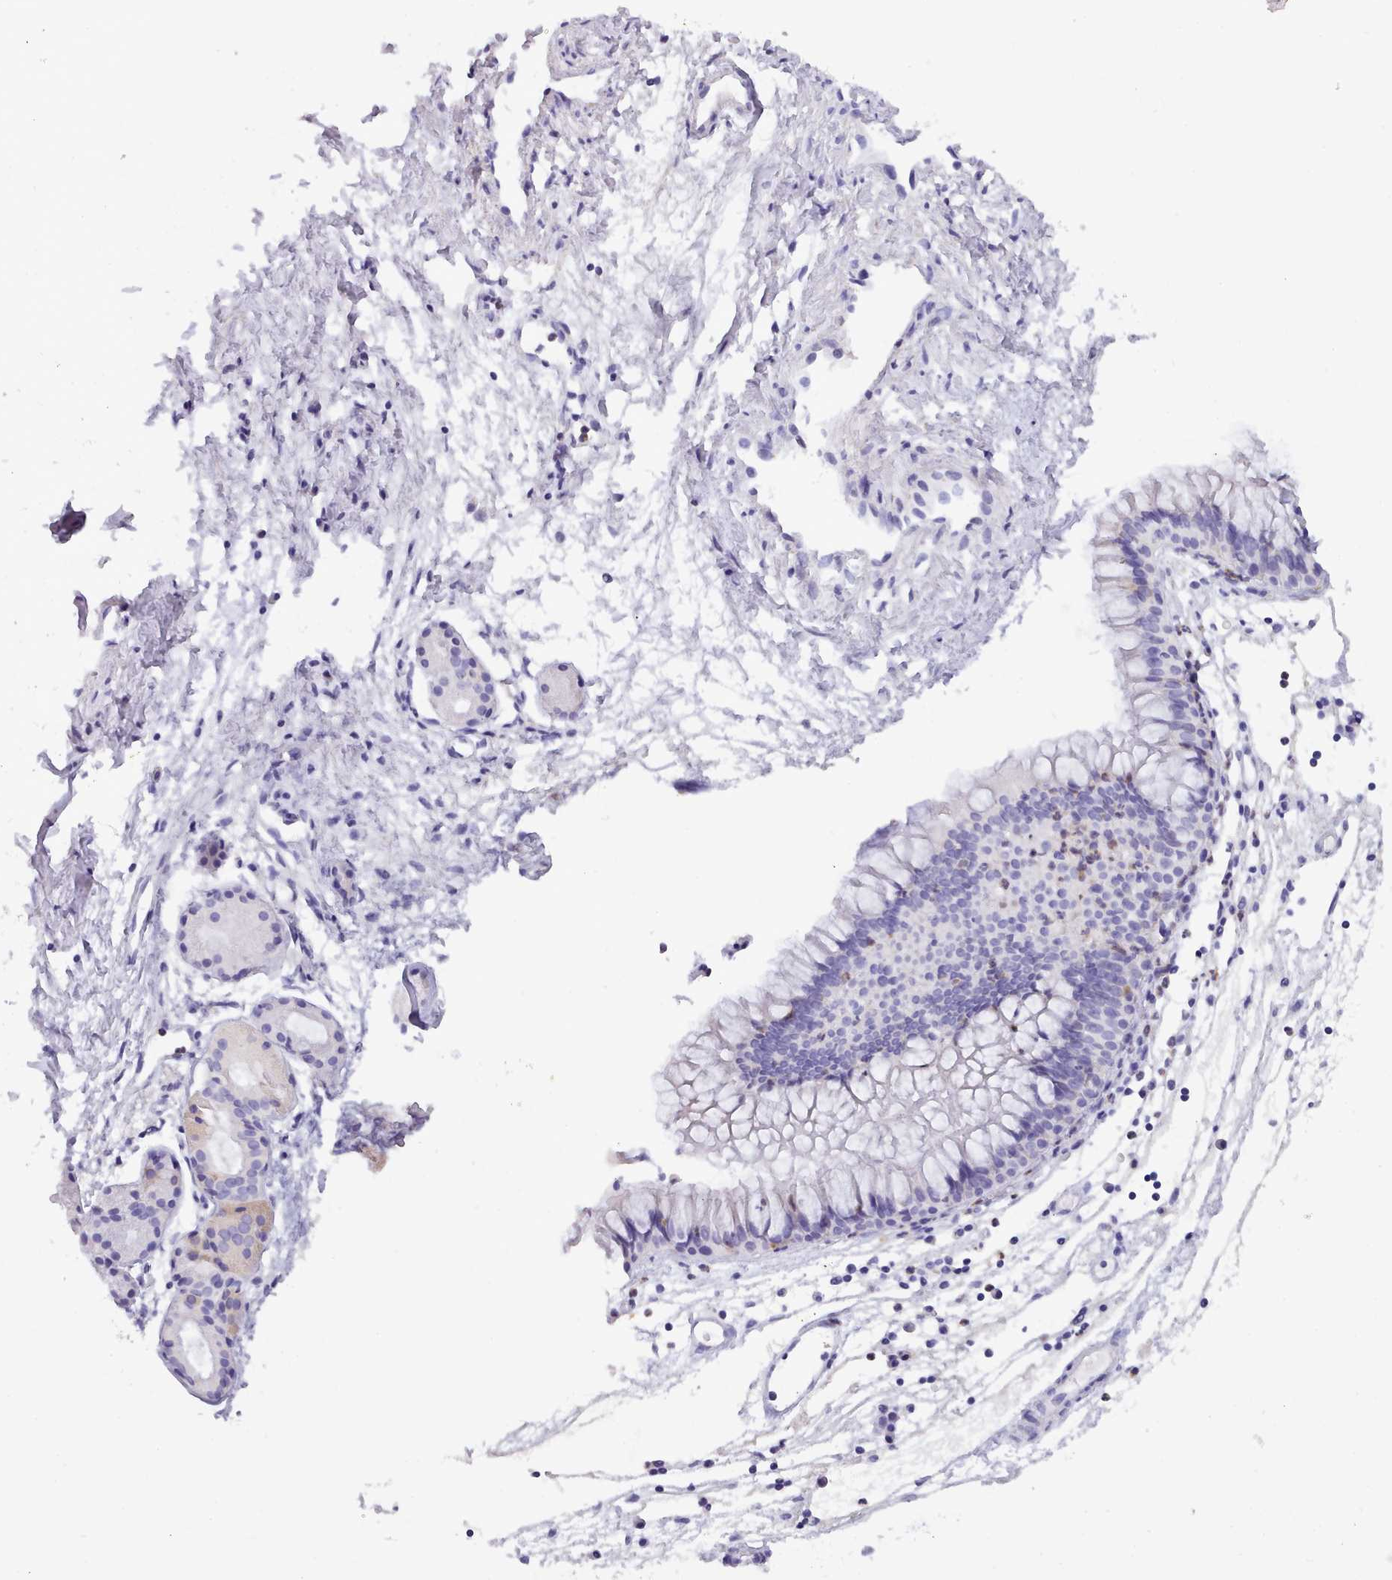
{"staining": {"intensity": "negative", "quantity": "none", "location": "none"}, "tissue": "nasopharynx", "cell_type": "Respiratory epithelial cells", "image_type": "normal", "snomed": [{"axis": "morphology", "description": "Normal tissue, NOS"}, {"axis": "topography", "description": "Nasopharynx"}], "caption": "Immunohistochemistry micrograph of benign human nasopharynx stained for a protein (brown), which demonstrates no positivity in respiratory epithelial cells. (Stains: DAB IHC with hematoxylin counter stain, Microscopy: brightfield microscopy at high magnification).", "gene": "CYP2A13", "patient": {"sex": "male", "age": 82}}